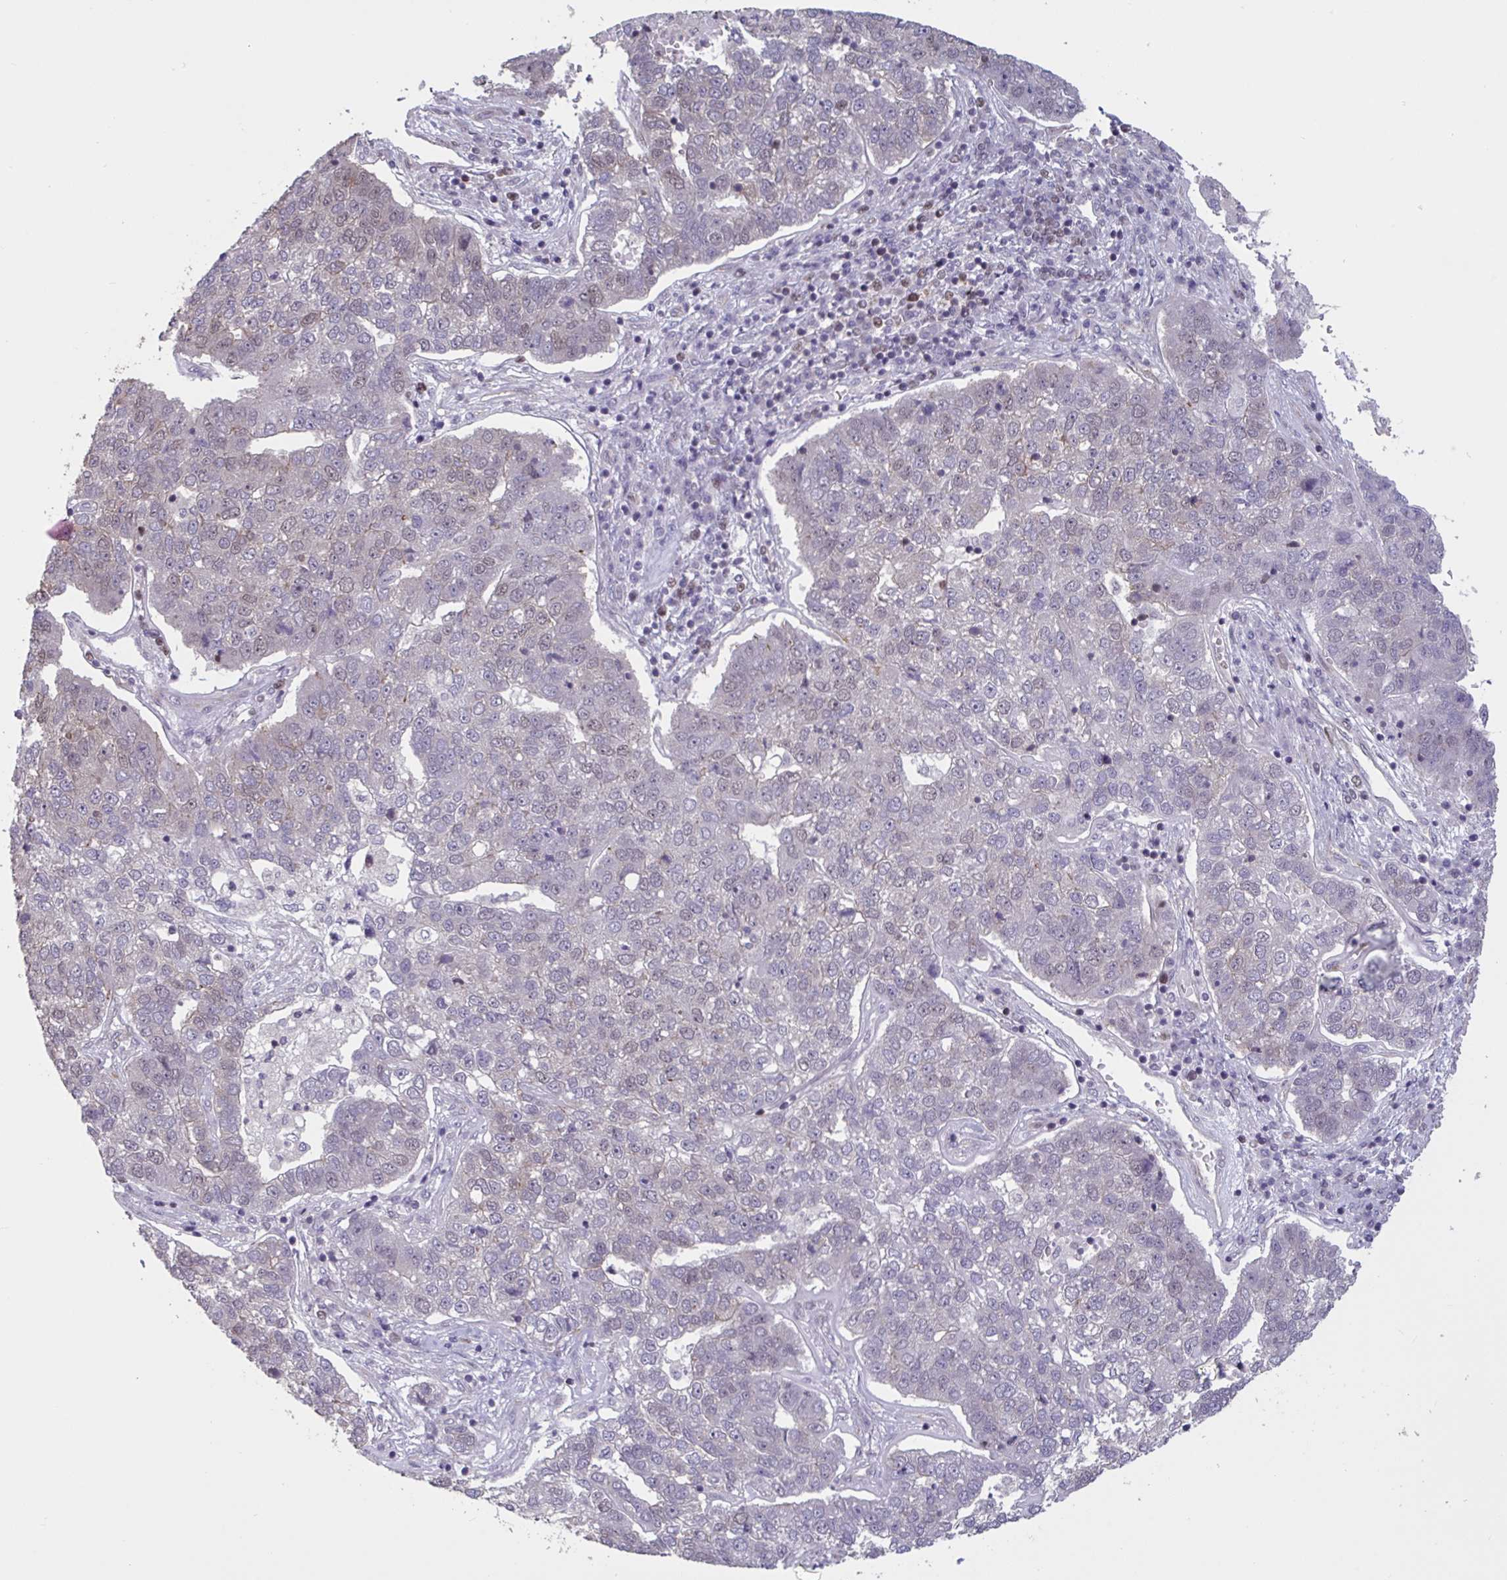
{"staining": {"intensity": "weak", "quantity": "<25%", "location": "nuclear"}, "tissue": "pancreatic cancer", "cell_type": "Tumor cells", "image_type": "cancer", "snomed": [{"axis": "morphology", "description": "Adenocarcinoma, NOS"}, {"axis": "topography", "description": "Pancreas"}], "caption": "There is no significant expression in tumor cells of pancreatic cancer.", "gene": "IPO5", "patient": {"sex": "female", "age": 61}}